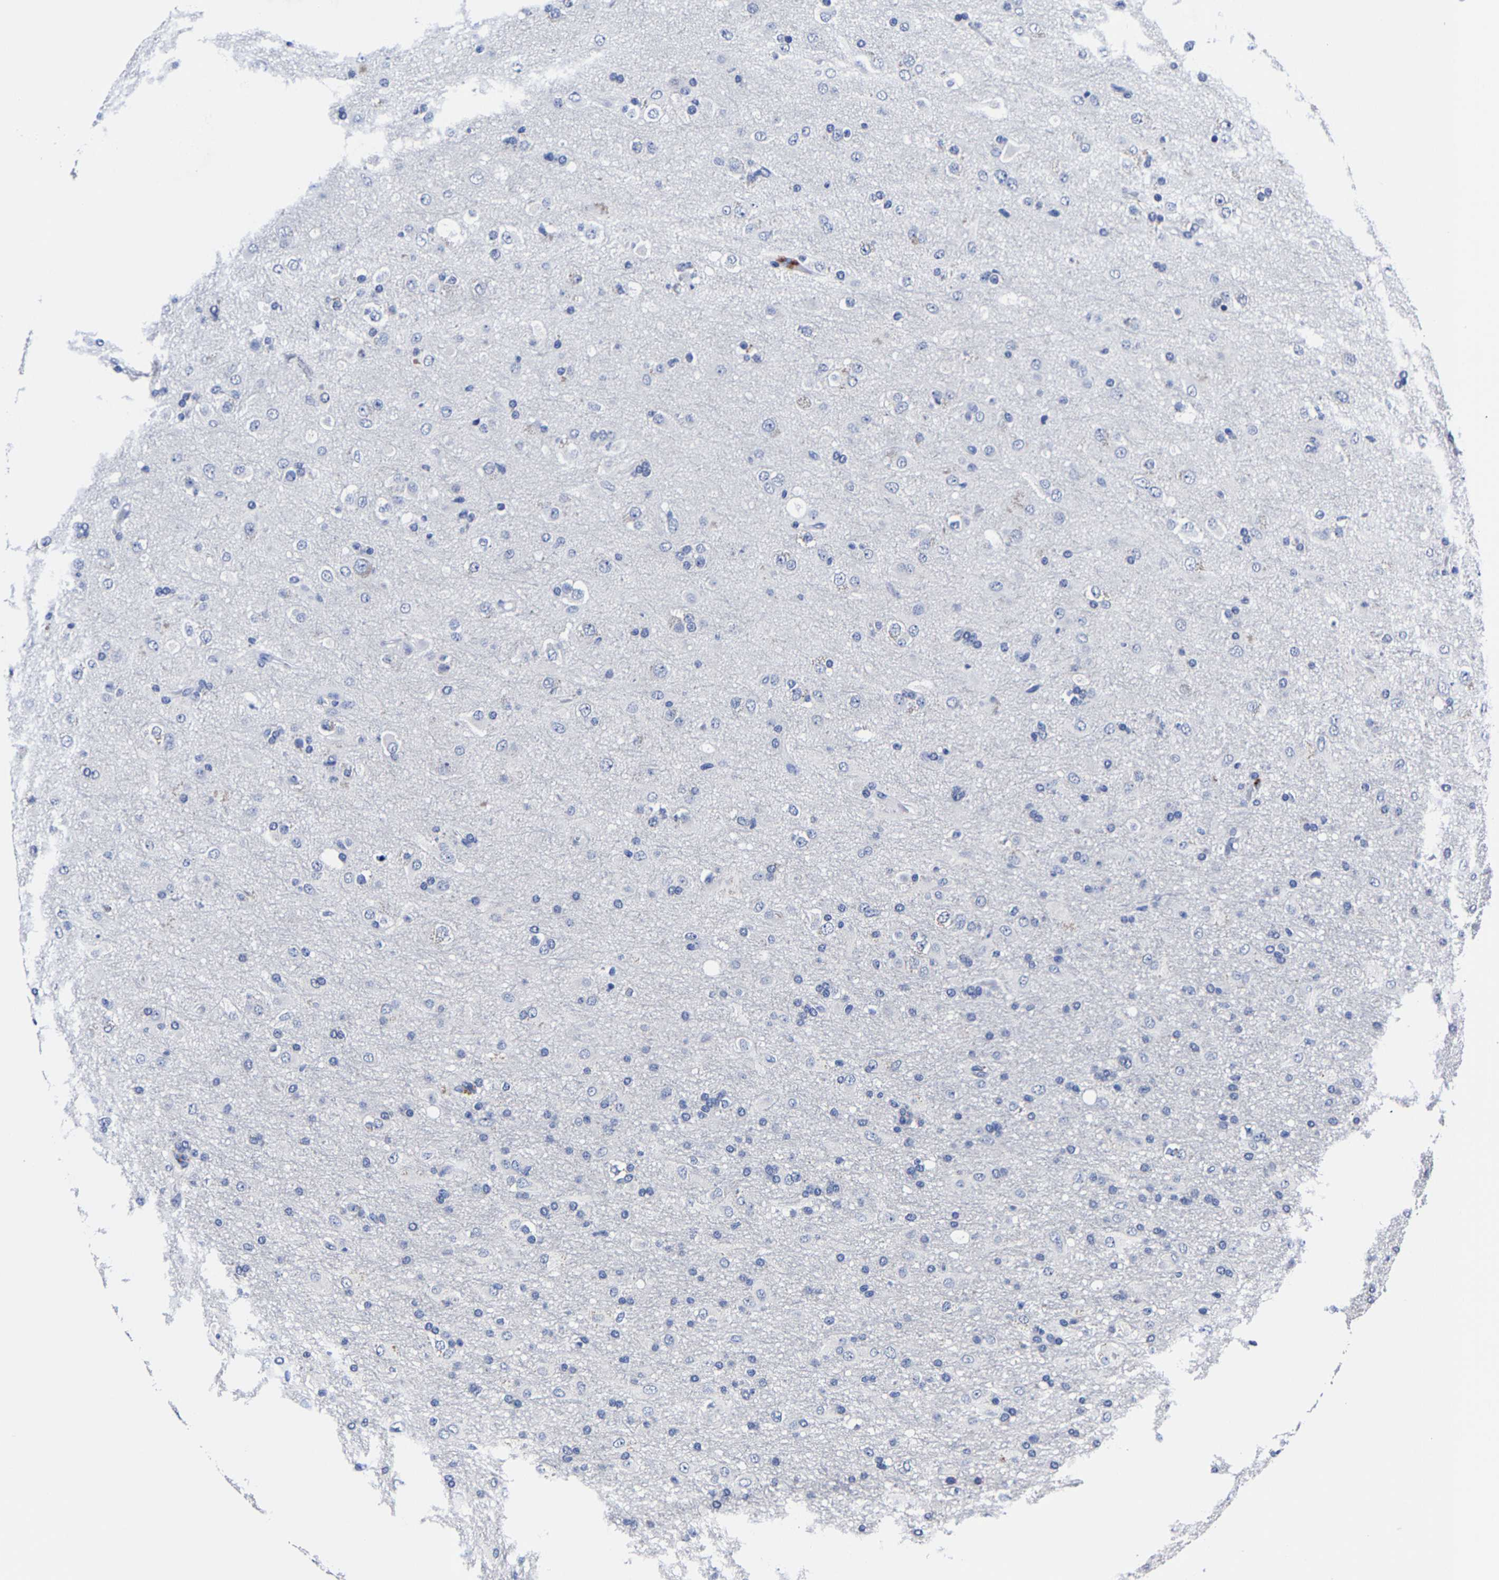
{"staining": {"intensity": "negative", "quantity": "none", "location": "none"}, "tissue": "glioma", "cell_type": "Tumor cells", "image_type": "cancer", "snomed": [{"axis": "morphology", "description": "Glioma, malignant, Low grade"}, {"axis": "topography", "description": "Brain"}], "caption": "Glioma was stained to show a protein in brown. There is no significant positivity in tumor cells. Nuclei are stained in blue.", "gene": "CPA2", "patient": {"sex": "male", "age": 65}}